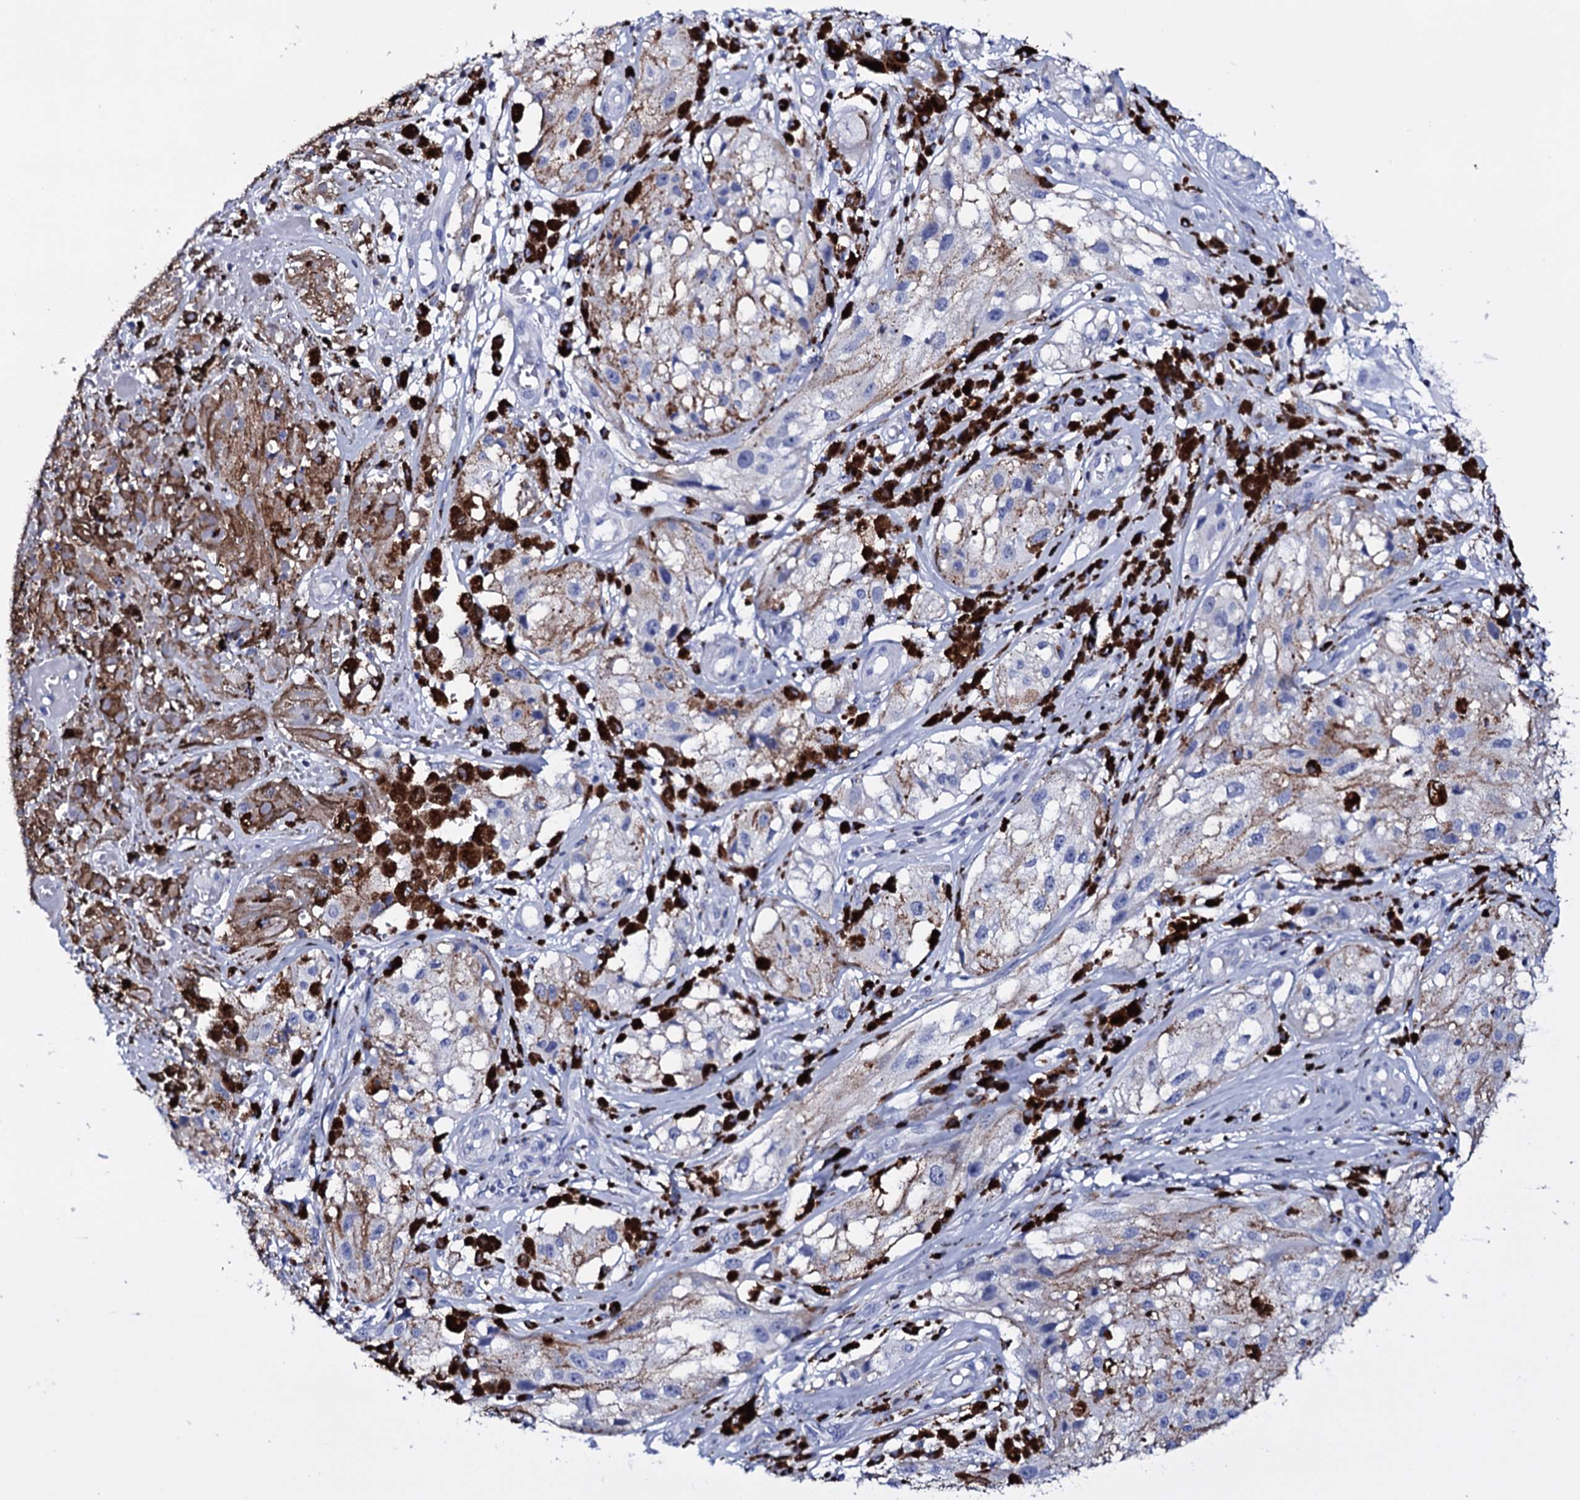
{"staining": {"intensity": "negative", "quantity": "none", "location": "none"}, "tissue": "melanoma", "cell_type": "Tumor cells", "image_type": "cancer", "snomed": [{"axis": "morphology", "description": "Malignant melanoma, NOS"}, {"axis": "topography", "description": "Skin"}], "caption": "Malignant melanoma was stained to show a protein in brown. There is no significant staining in tumor cells.", "gene": "ITPRID2", "patient": {"sex": "male", "age": 88}}